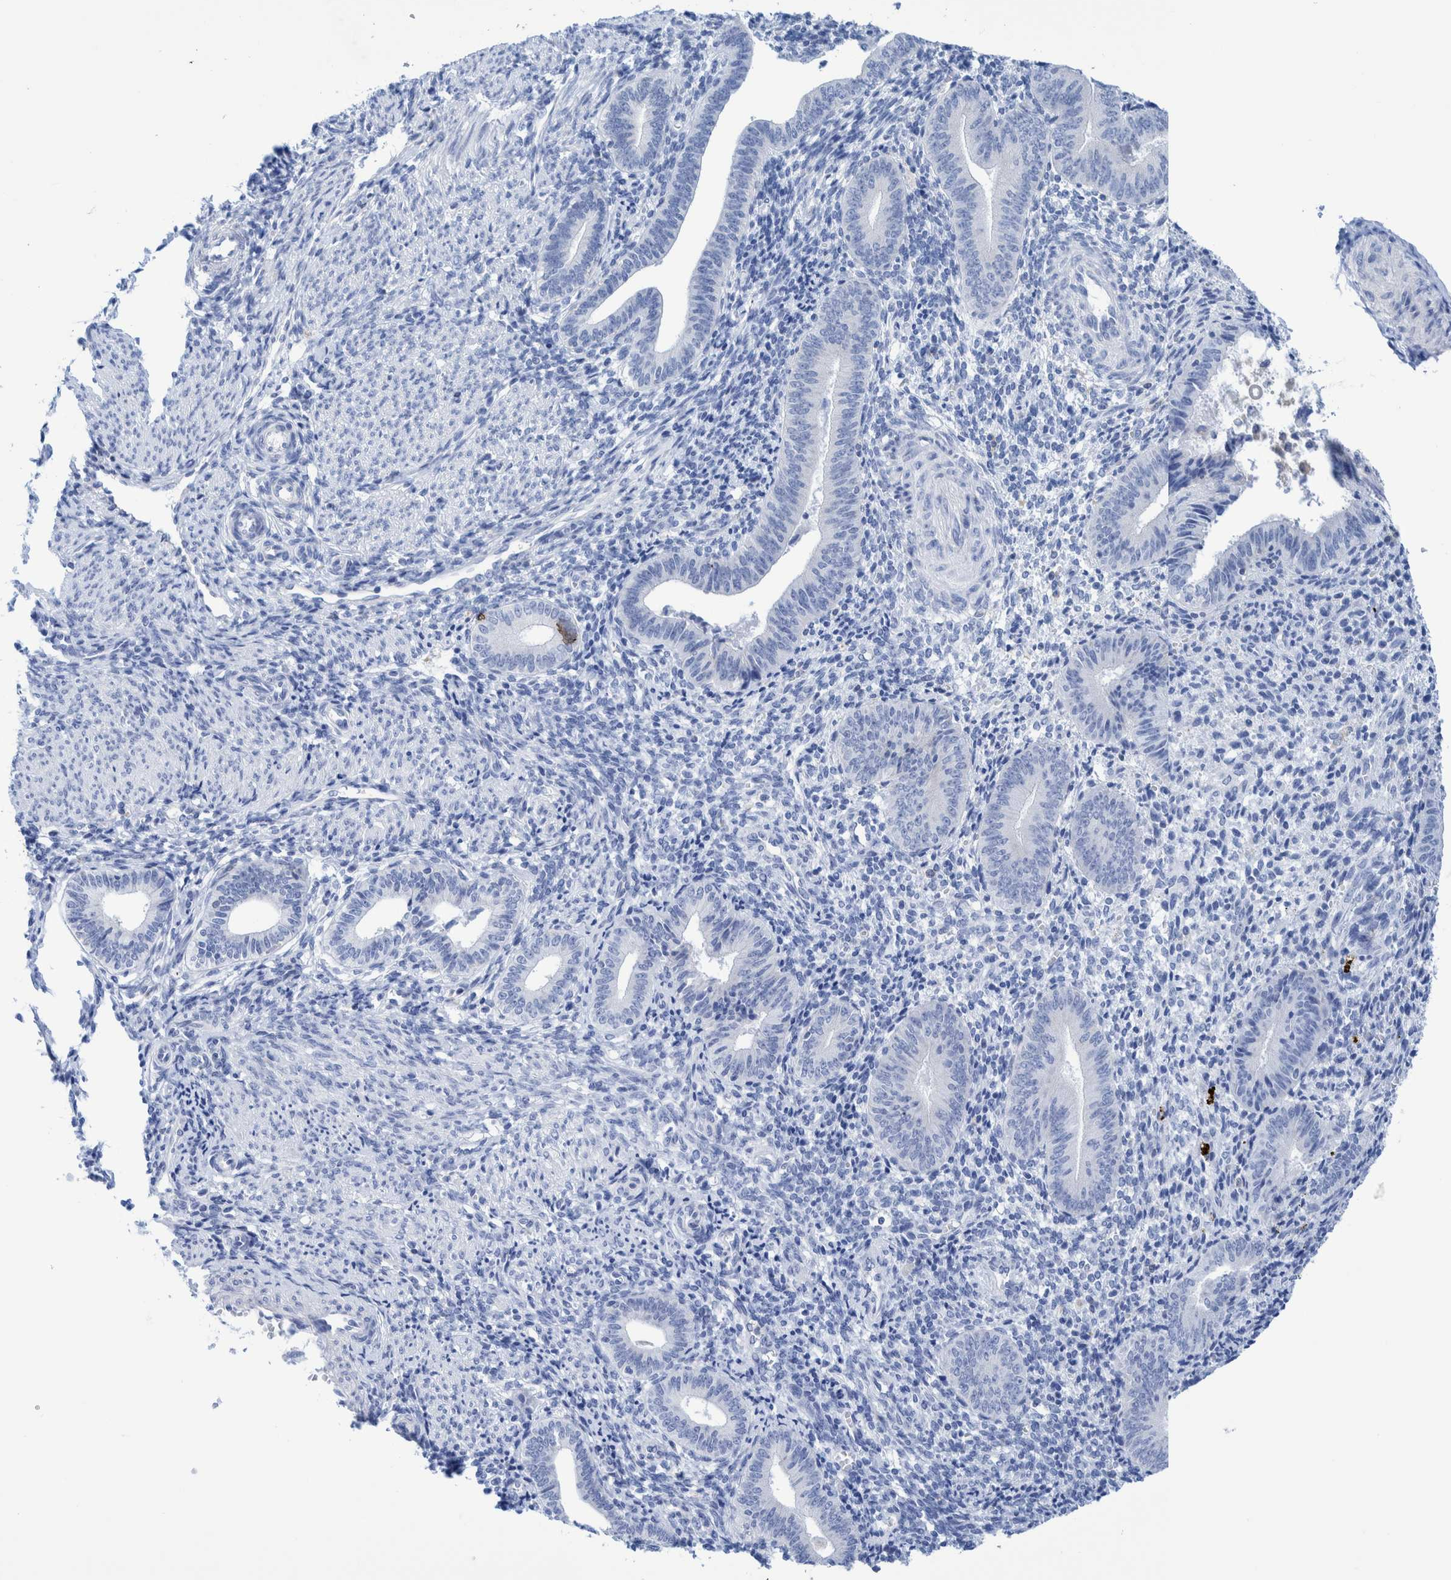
{"staining": {"intensity": "negative", "quantity": "none", "location": "none"}, "tissue": "endometrium", "cell_type": "Cells in endometrial stroma", "image_type": "normal", "snomed": [{"axis": "morphology", "description": "Normal tissue, NOS"}, {"axis": "topography", "description": "Uterus"}, {"axis": "topography", "description": "Endometrium"}], "caption": "DAB immunohistochemical staining of benign endometrium shows no significant expression in cells in endometrial stroma. The staining is performed using DAB (3,3'-diaminobenzidine) brown chromogen with nuclei counter-stained in using hematoxylin.", "gene": "KRT14", "patient": {"sex": "female", "age": 33}}